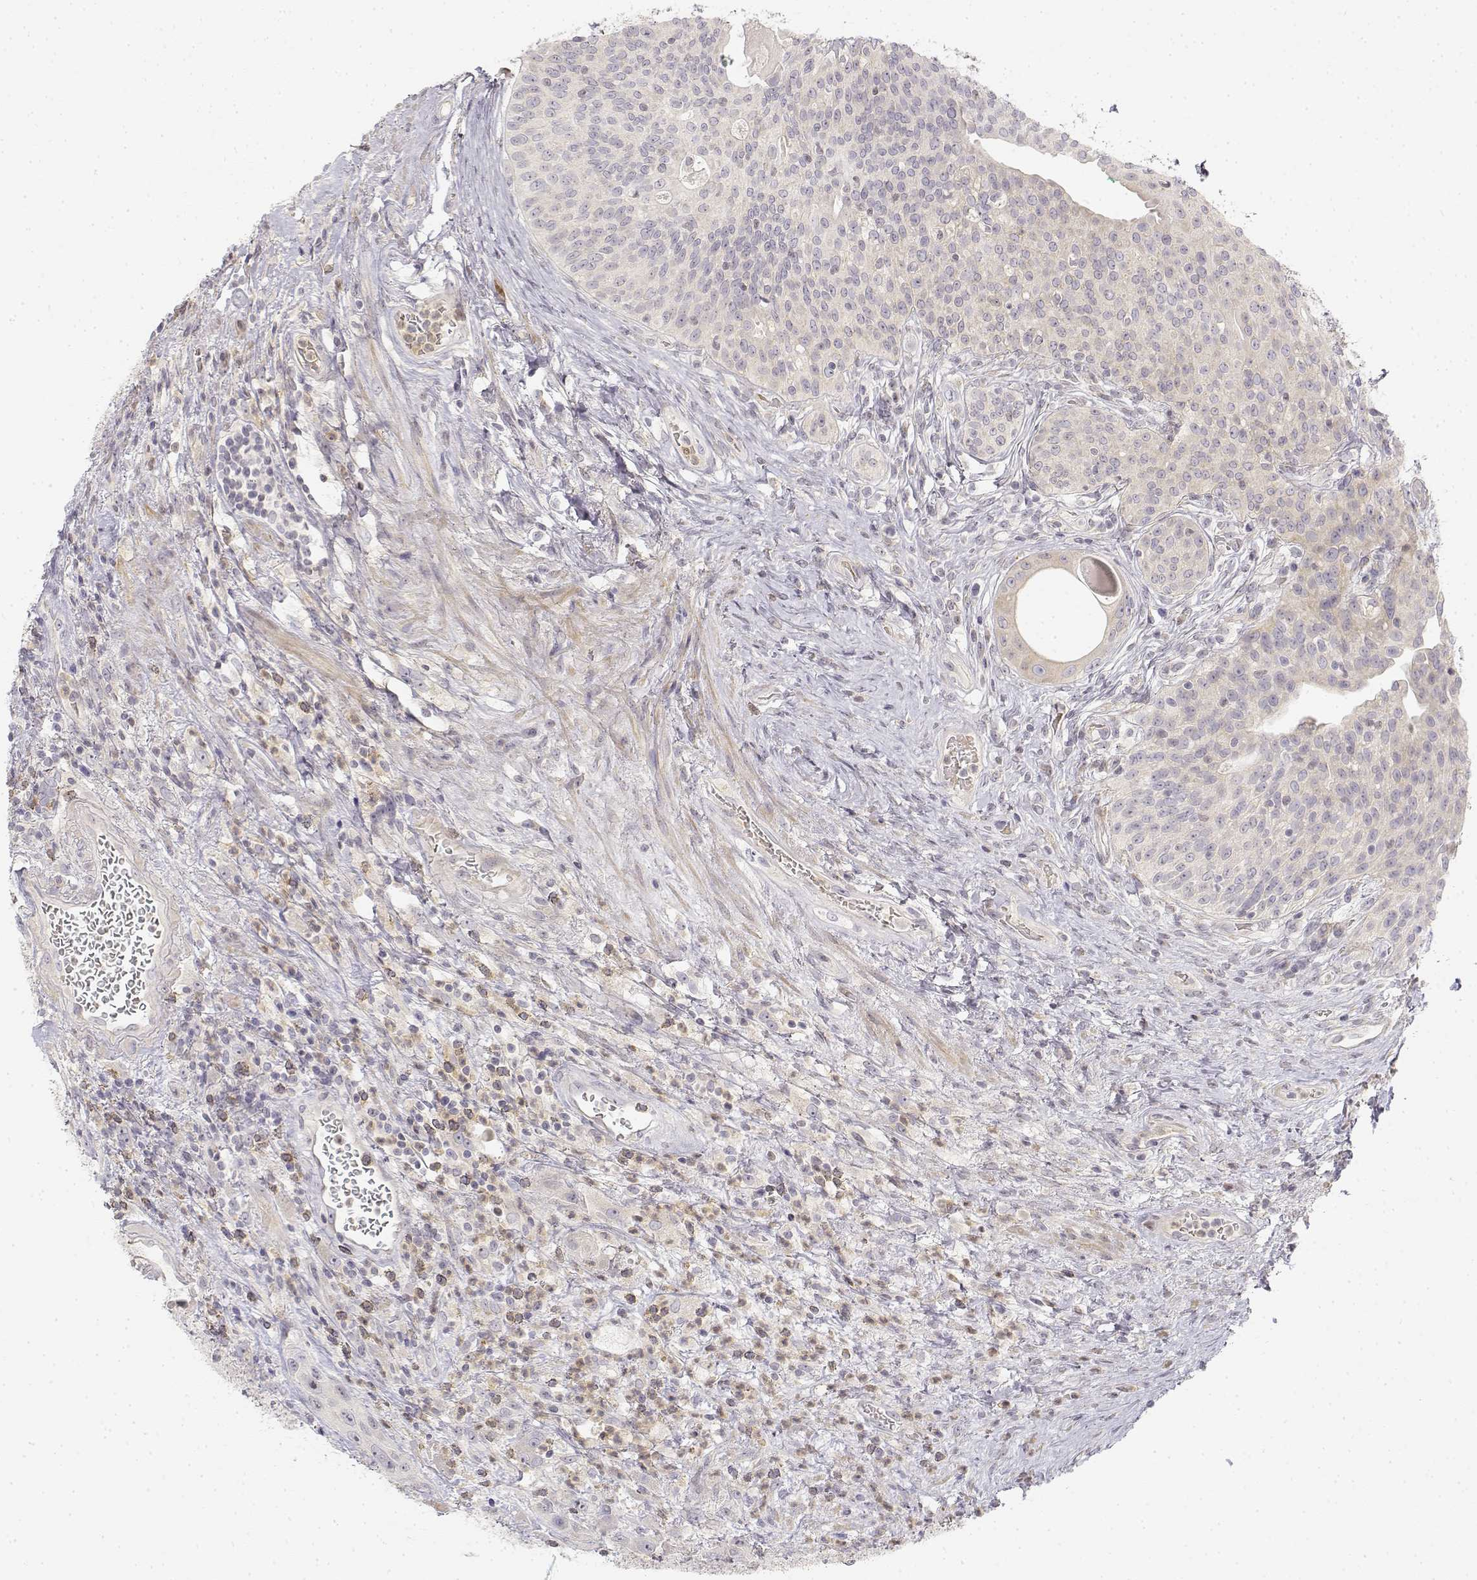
{"staining": {"intensity": "negative", "quantity": "none", "location": "none"}, "tissue": "urothelial cancer", "cell_type": "Tumor cells", "image_type": "cancer", "snomed": [{"axis": "morphology", "description": "Urothelial carcinoma, High grade"}, {"axis": "topography", "description": "Urinary bladder"}], "caption": "A micrograph of human urothelial cancer is negative for staining in tumor cells.", "gene": "GLIPR1L2", "patient": {"sex": "male", "age": 79}}